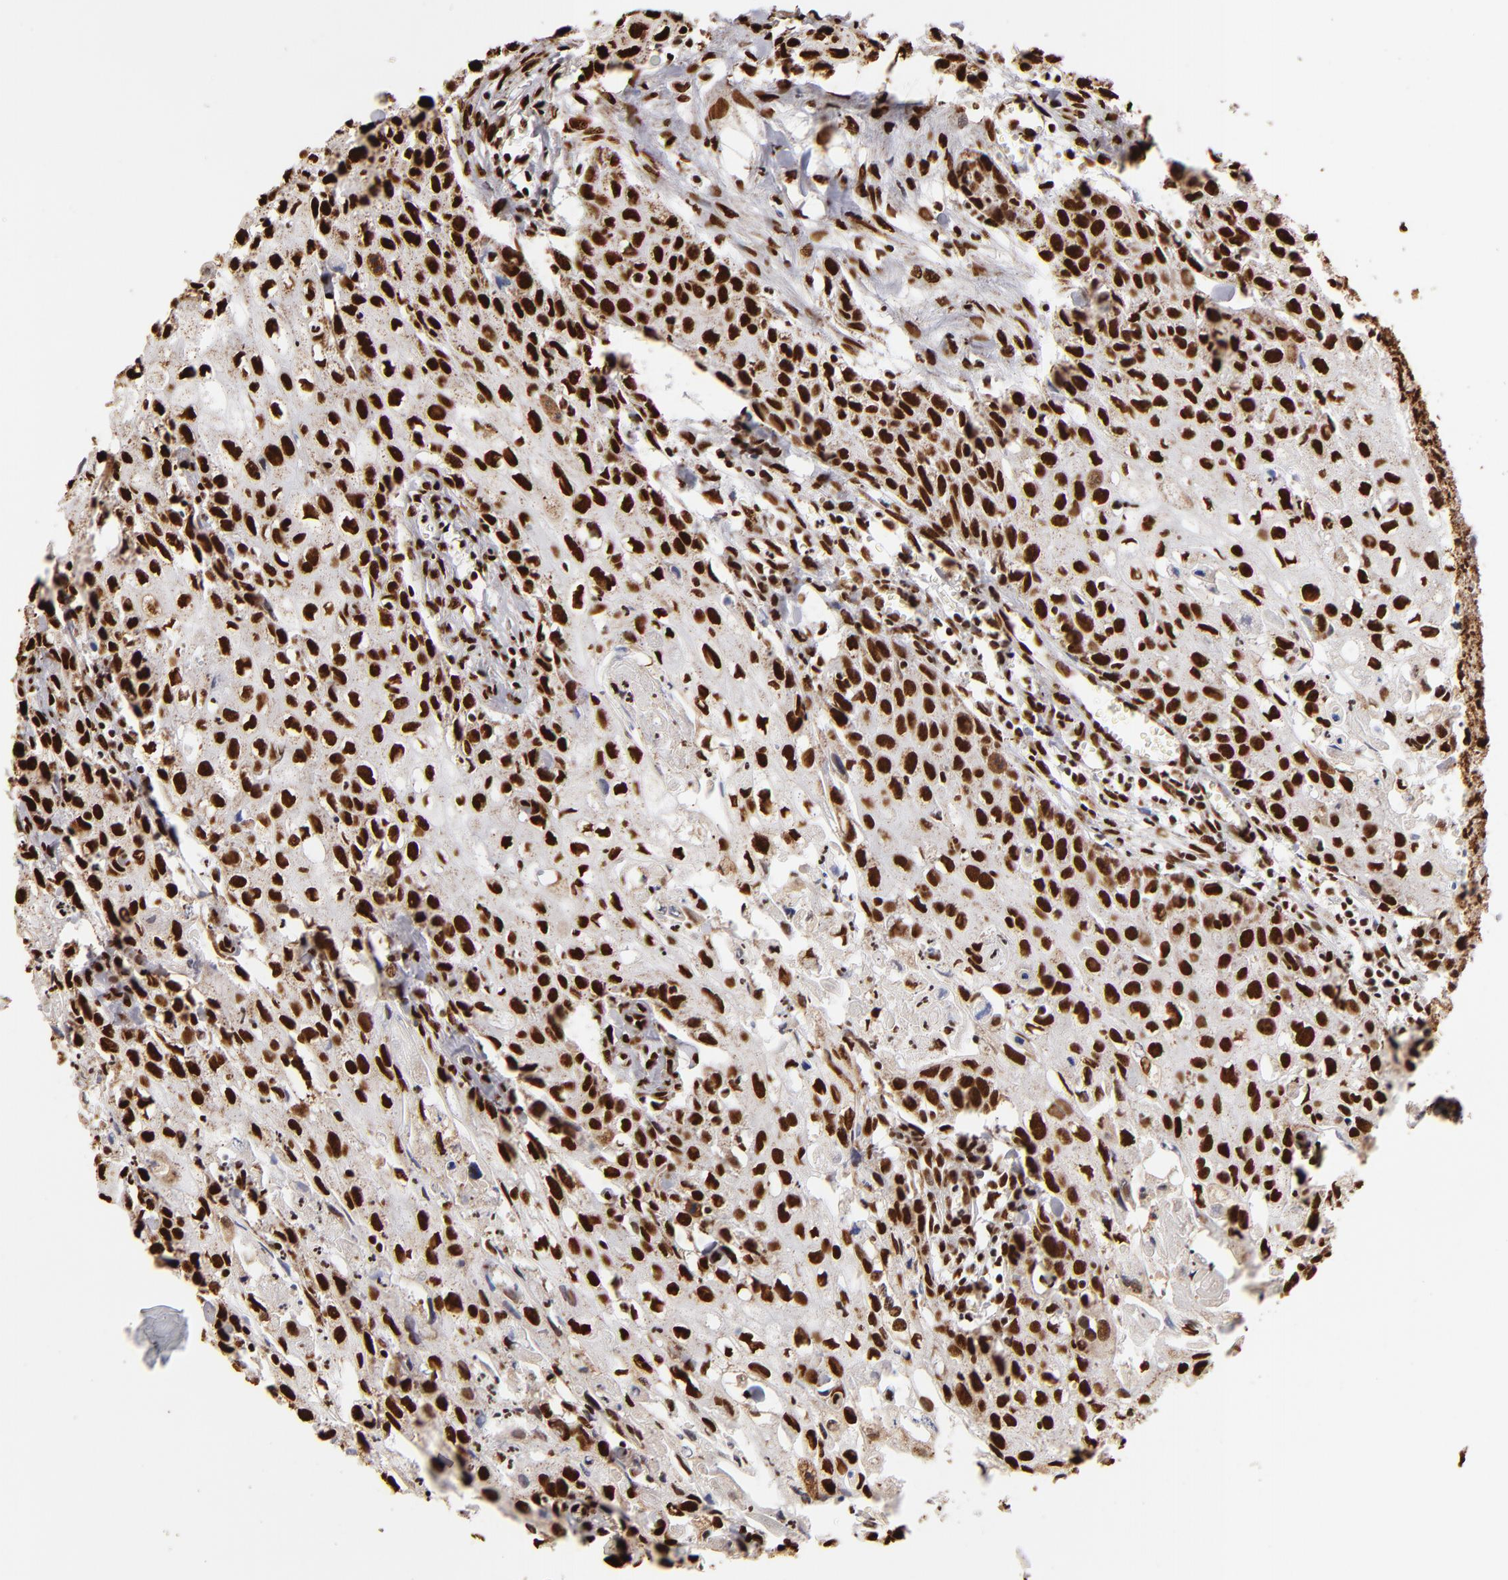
{"staining": {"intensity": "strong", "quantity": ">75%", "location": "nuclear"}, "tissue": "urothelial cancer", "cell_type": "Tumor cells", "image_type": "cancer", "snomed": [{"axis": "morphology", "description": "Urothelial carcinoma, High grade"}, {"axis": "topography", "description": "Urinary bladder"}], "caption": "Immunohistochemistry (IHC) (DAB (3,3'-diaminobenzidine)) staining of urothelial cancer shows strong nuclear protein positivity in approximately >75% of tumor cells. (Stains: DAB (3,3'-diaminobenzidine) in brown, nuclei in blue, Microscopy: brightfield microscopy at high magnification).", "gene": "ILF3", "patient": {"sex": "male", "age": 54}}